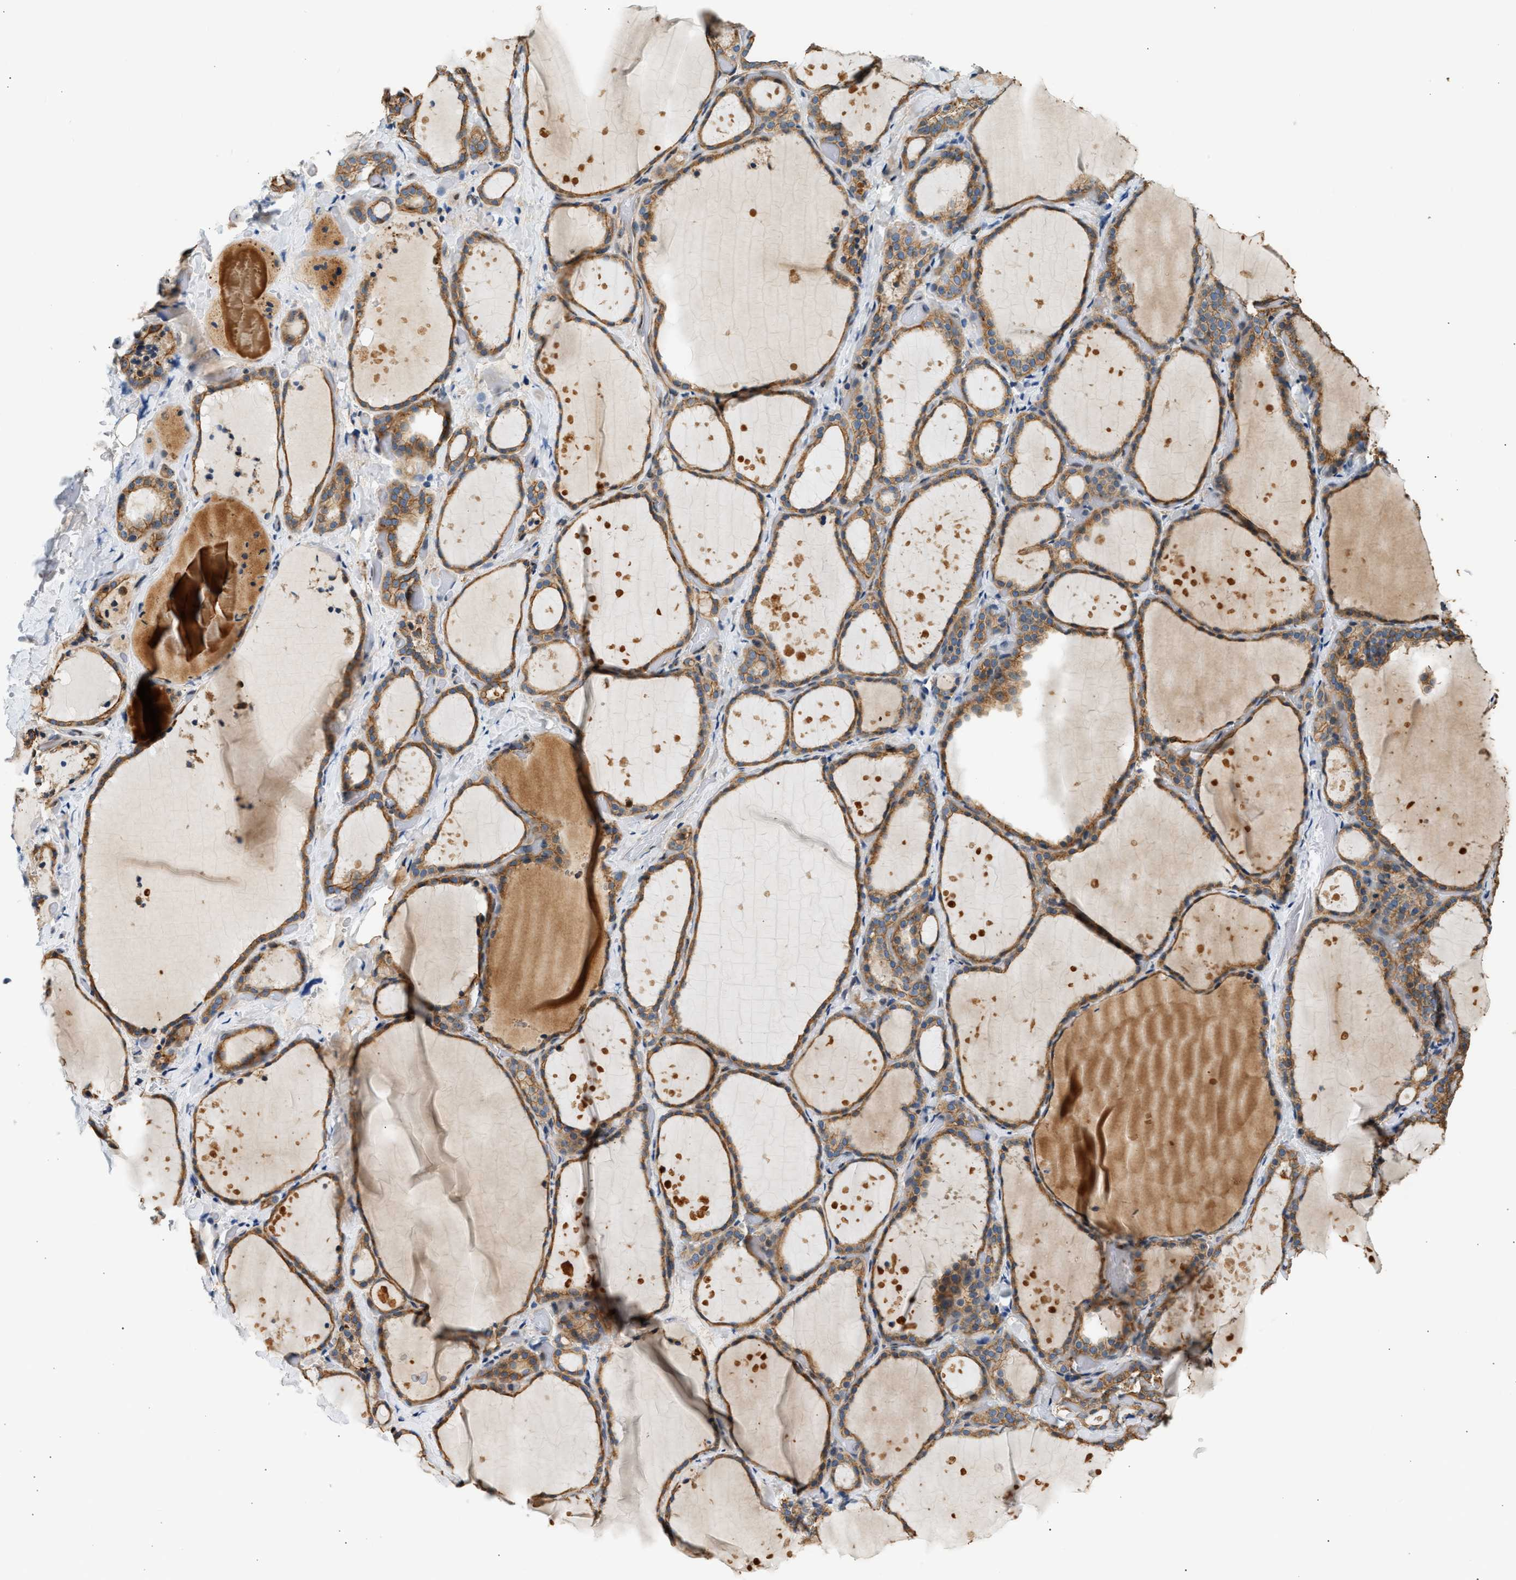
{"staining": {"intensity": "strong", "quantity": ">75%", "location": "cytoplasmic/membranous"}, "tissue": "thyroid gland", "cell_type": "Glandular cells", "image_type": "normal", "snomed": [{"axis": "morphology", "description": "Normal tissue, NOS"}, {"axis": "topography", "description": "Thyroid gland"}], "caption": "DAB (3,3'-diaminobenzidine) immunohistochemical staining of unremarkable thyroid gland demonstrates strong cytoplasmic/membranous protein staining in about >75% of glandular cells.", "gene": "WDR31", "patient": {"sex": "female", "age": 44}}